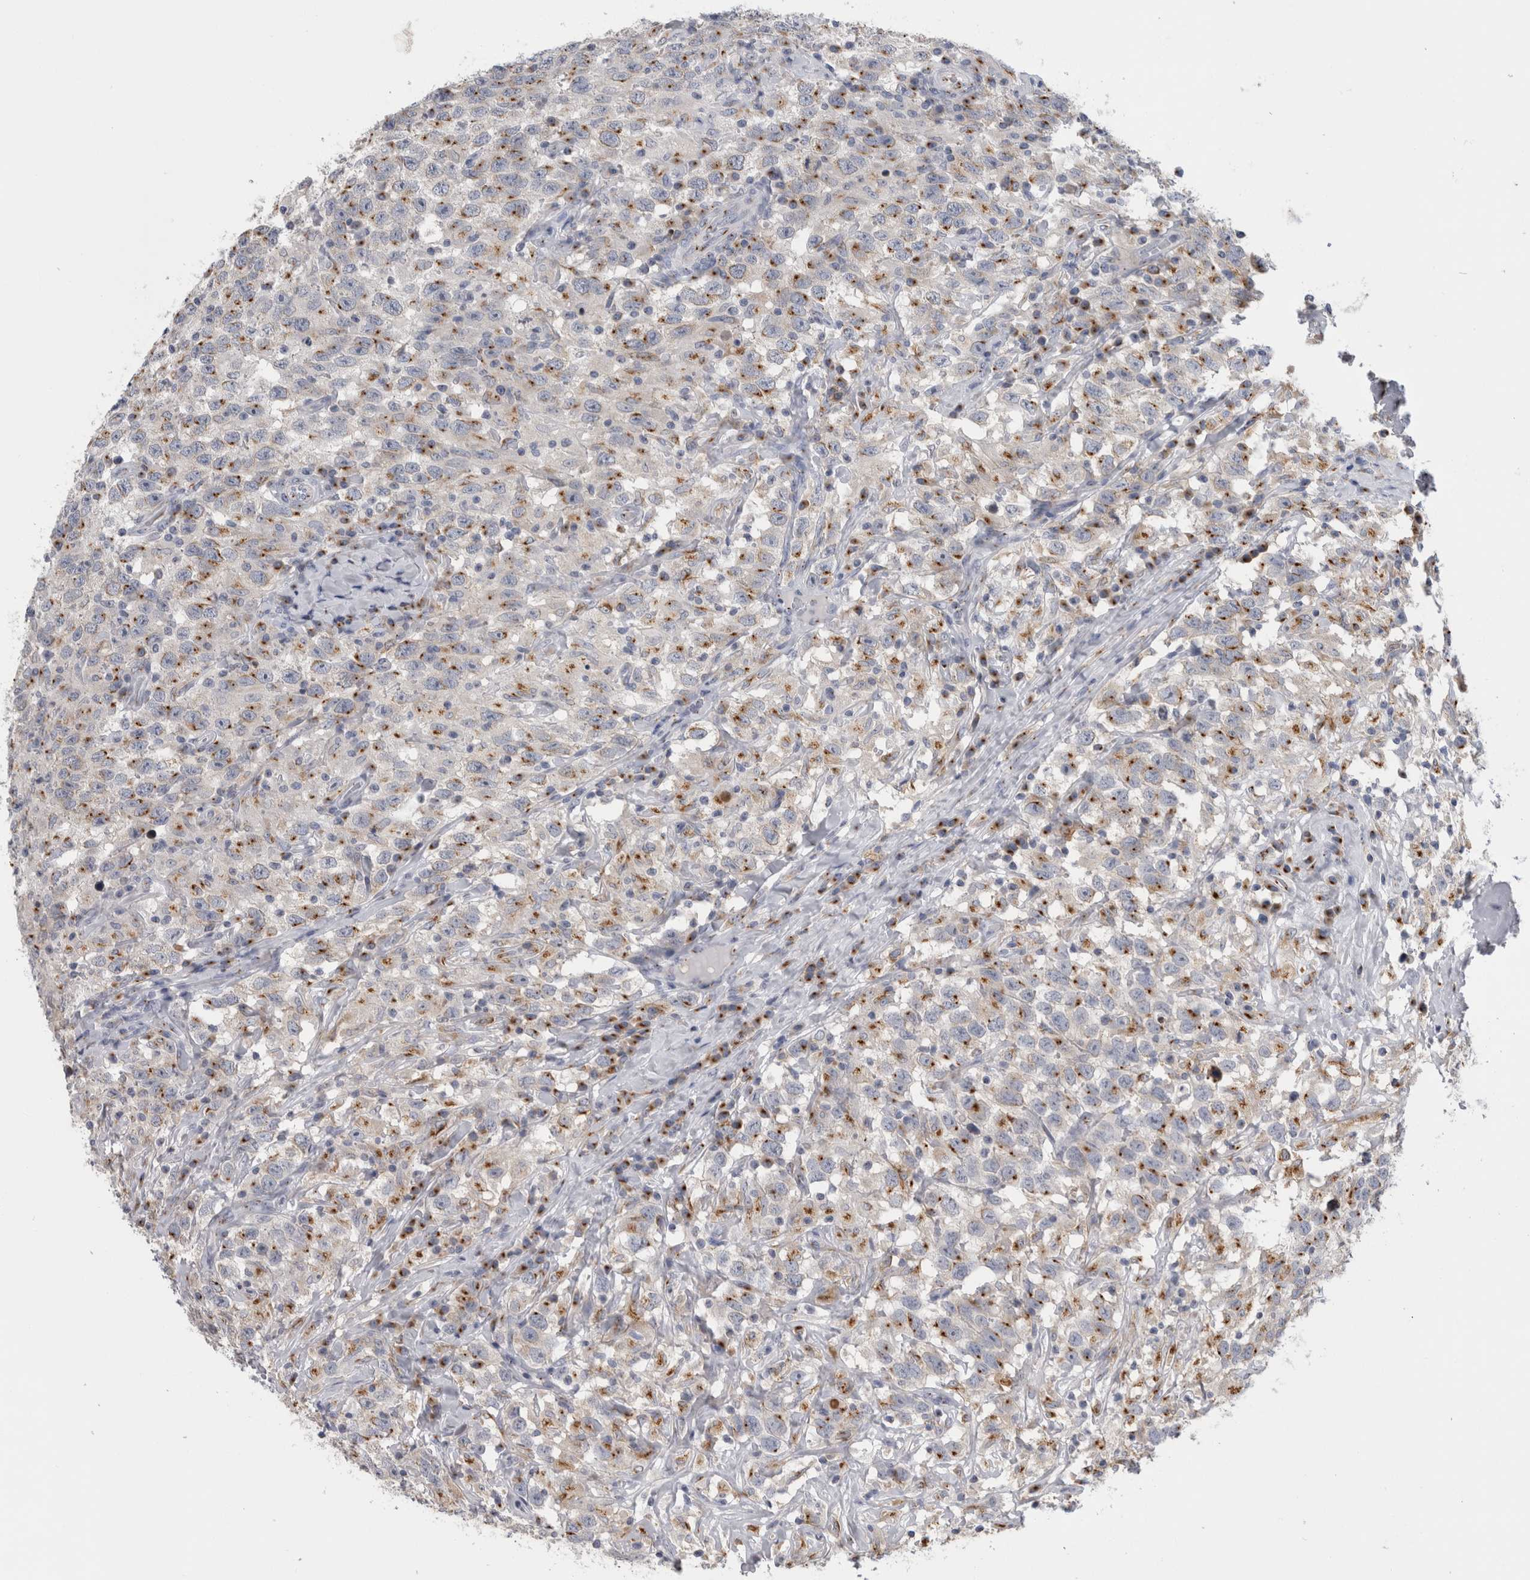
{"staining": {"intensity": "moderate", "quantity": ">75%", "location": "cytoplasmic/membranous"}, "tissue": "testis cancer", "cell_type": "Tumor cells", "image_type": "cancer", "snomed": [{"axis": "morphology", "description": "Seminoma, NOS"}, {"axis": "topography", "description": "Testis"}], "caption": "A histopathology image of testis seminoma stained for a protein reveals moderate cytoplasmic/membranous brown staining in tumor cells.", "gene": "AKAP9", "patient": {"sex": "male", "age": 41}}